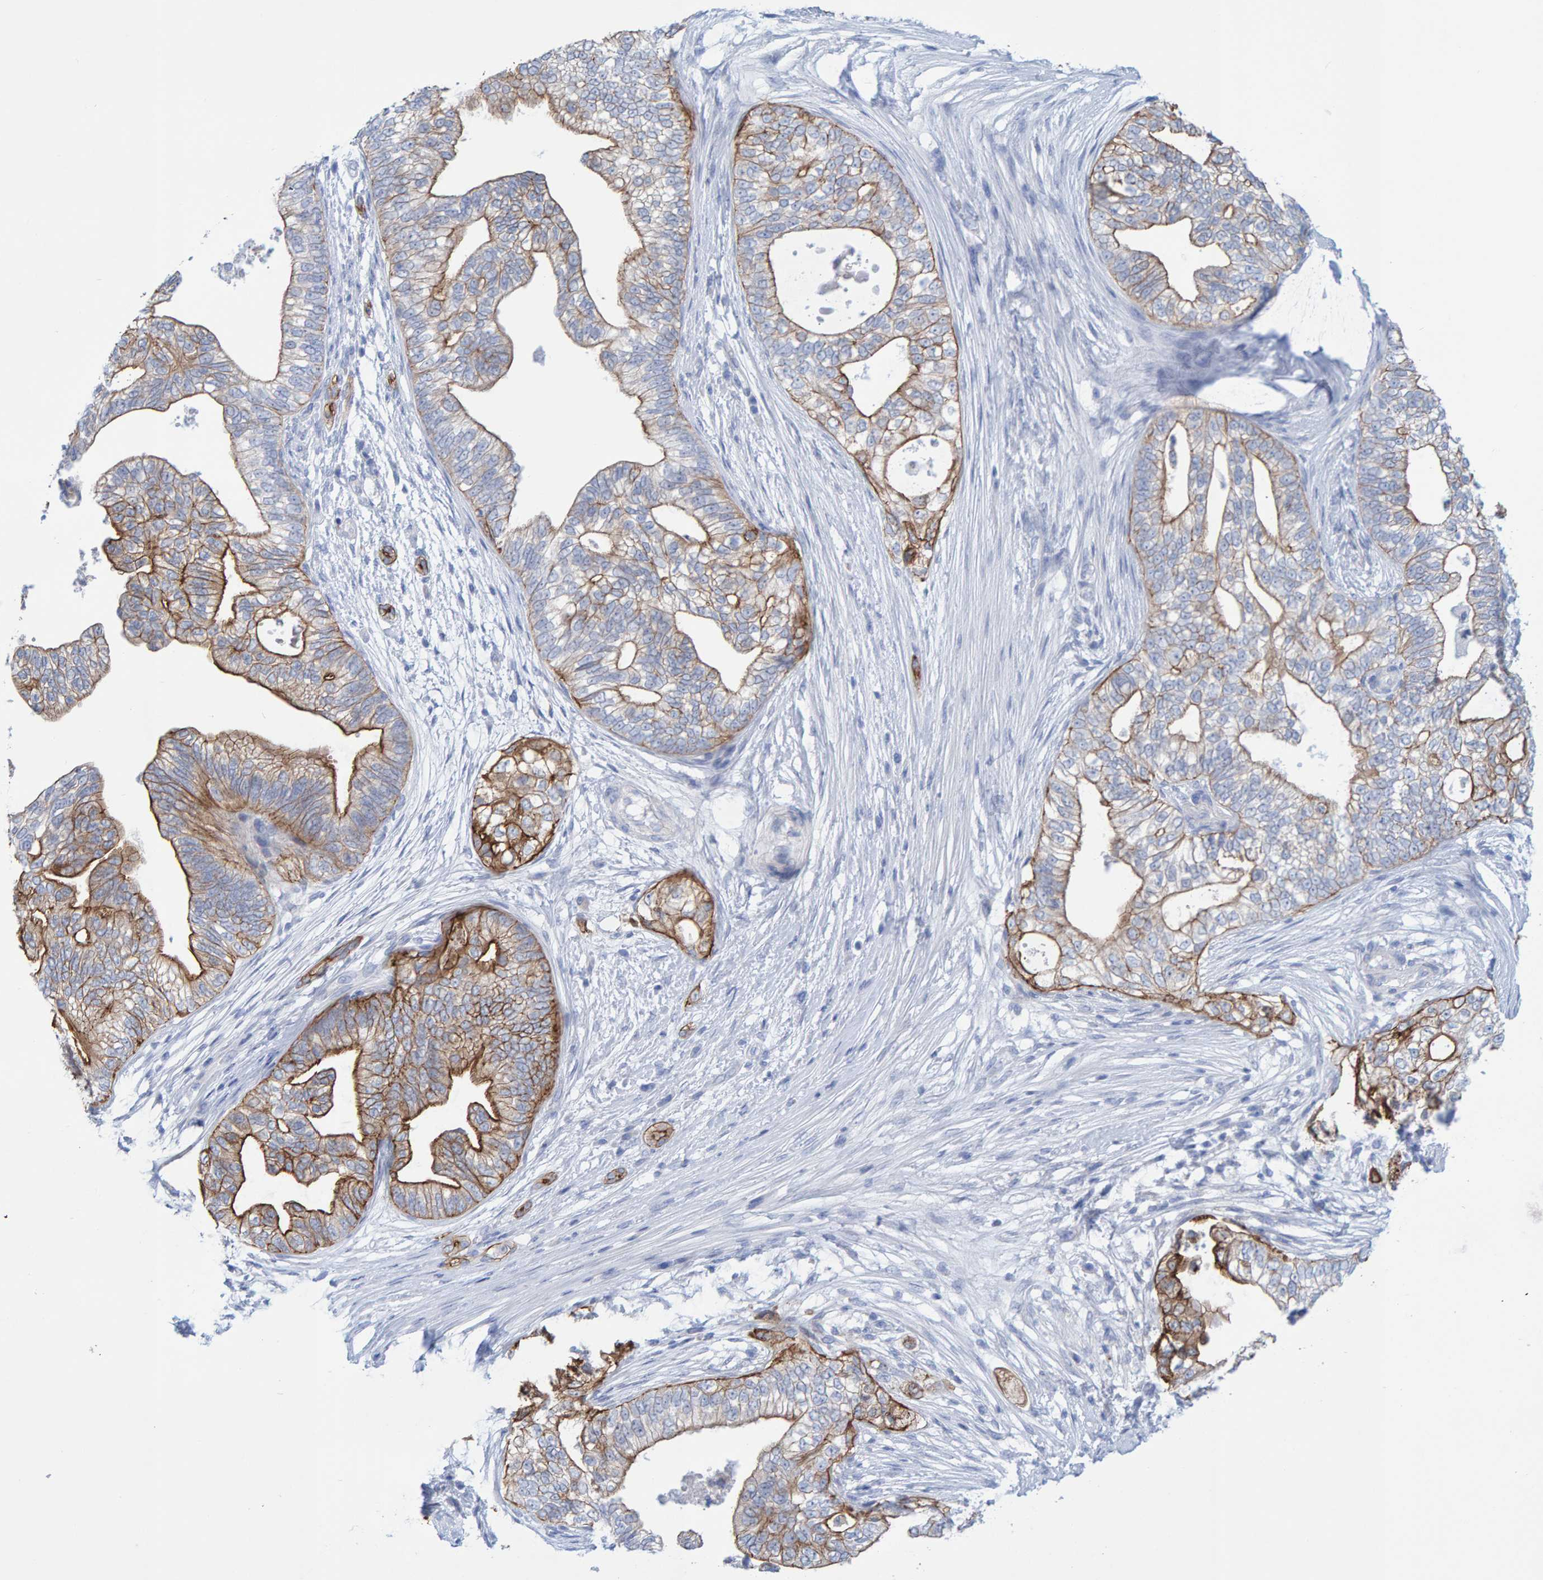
{"staining": {"intensity": "moderate", "quantity": "25%-75%", "location": "cytoplasmic/membranous"}, "tissue": "pancreatic cancer", "cell_type": "Tumor cells", "image_type": "cancer", "snomed": [{"axis": "morphology", "description": "Adenocarcinoma, NOS"}, {"axis": "topography", "description": "Pancreas"}], "caption": "A medium amount of moderate cytoplasmic/membranous staining is present in about 25%-75% of tumor cells in pancreatic cancer tissue. (Stains: DAB (3,3'-diaminobenzidine) in brown, nuclei in blue, Microscopy: brightfield microscopy at high magnification).", "gene": "JAKMIP3", "patient": {"sex": "male", "age": 72}}